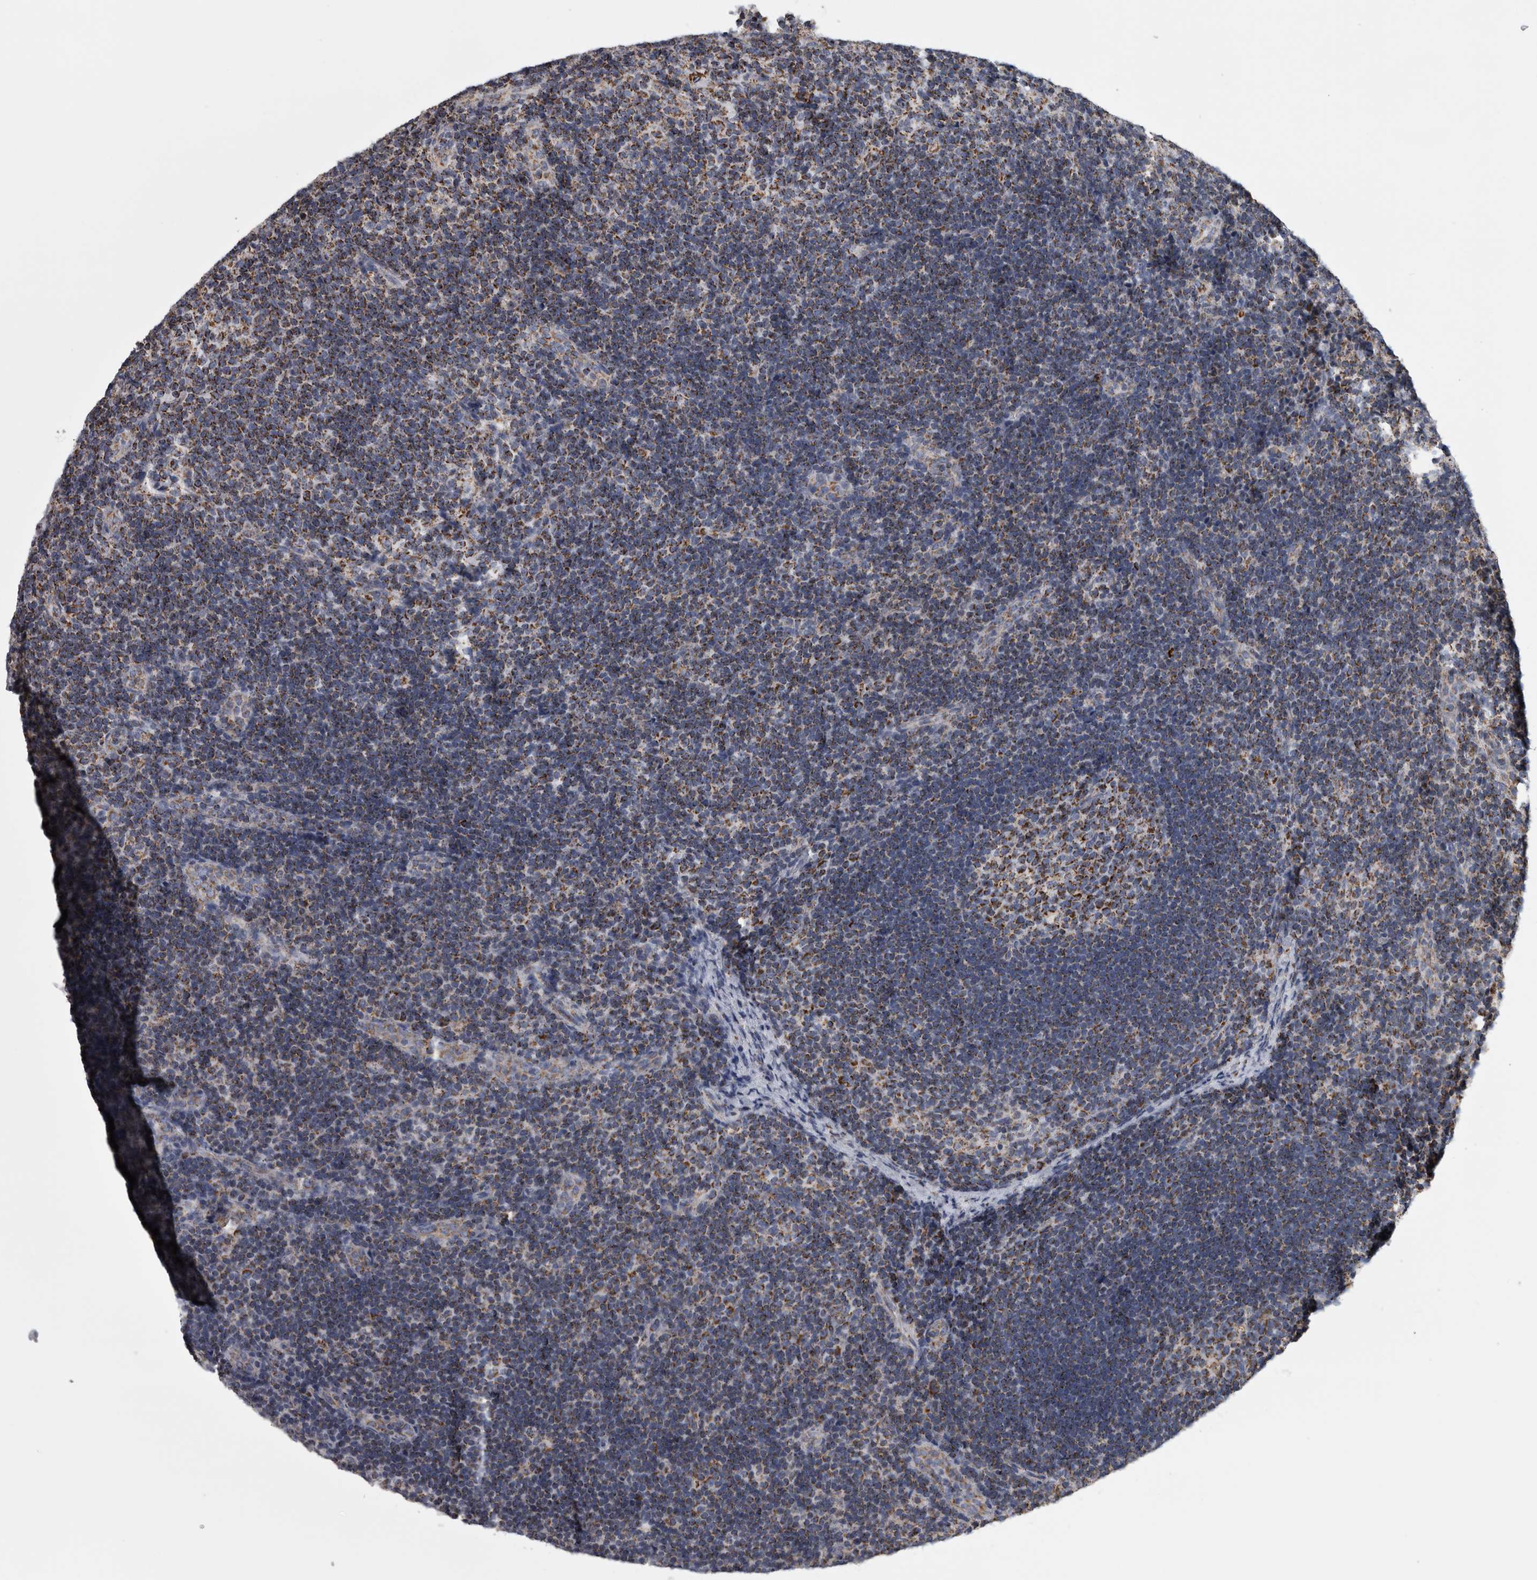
{"staining": {"intensity": "strong", "quantity": ">75%", "location": "cytoplasmic/membranous"}, "tissue": "lymph node", "cell_type": "Germinal center cells", "image_type": "normal", "snomed": [{"axis": "morphology", "description": "Normal tissue, NOS"}, {"axis": "topography", "description": "Lymph node"}], "caption": "Immunohistochemistry (DAB (3,3'-diaminobenzidine)) staining of unremarkable lymph node demonstrates strong cytoplasmic/membranous protein expression in approximately >75% of germinal center cells. (brown staining indicates protein expression, while blue staining denotes nuclei).", "gene": "MDH2", "patient": {"sex": "female", "age": 22}}